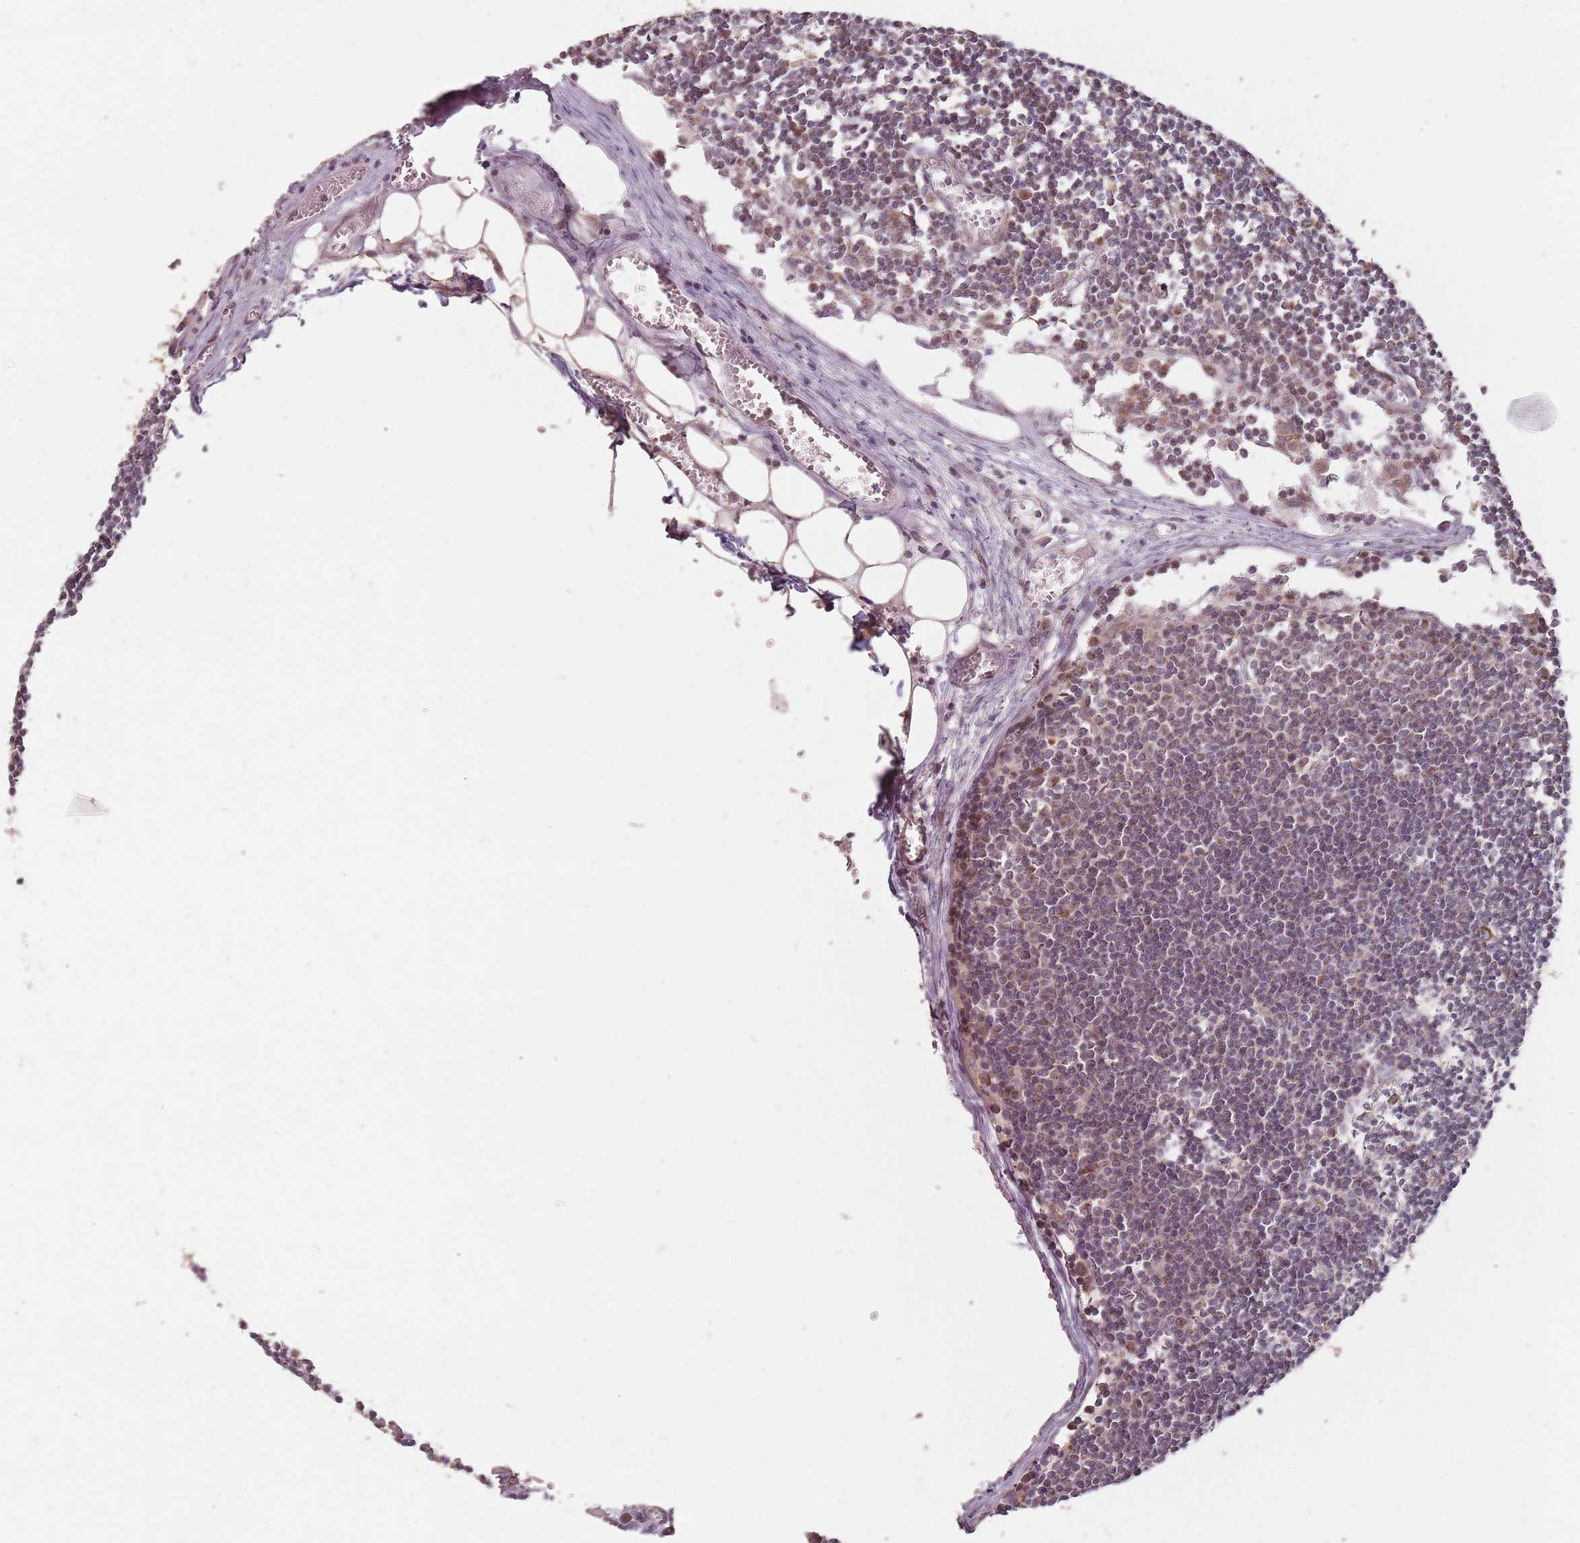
{"staining": {"intensity": "moderate", "quantity": "25%-75%", "location": "cytoplasmic/membranous"}, "tissue": "lymph node", "cell_type": "Germinal center cells", "image_type": "normal", "snomed": [{"axis": "morphology", "description": "Normal tissue, NOS"}, {"axis": "topography", "description": "Lymph node"}], "caption": "A high-resolution micrograph shows immunohistochemistry staining of normal lymph node, which exhibits moderate cytoplasmic/membranous expression in approximately 25%-75% of germinal center cells. The staining was performed using DAB, with brown indicating positive protein expression. Nuclei are stained blue with hematoxylin.", "gene": "VPS52", "patient": {"sex": "female", "age": 11}}